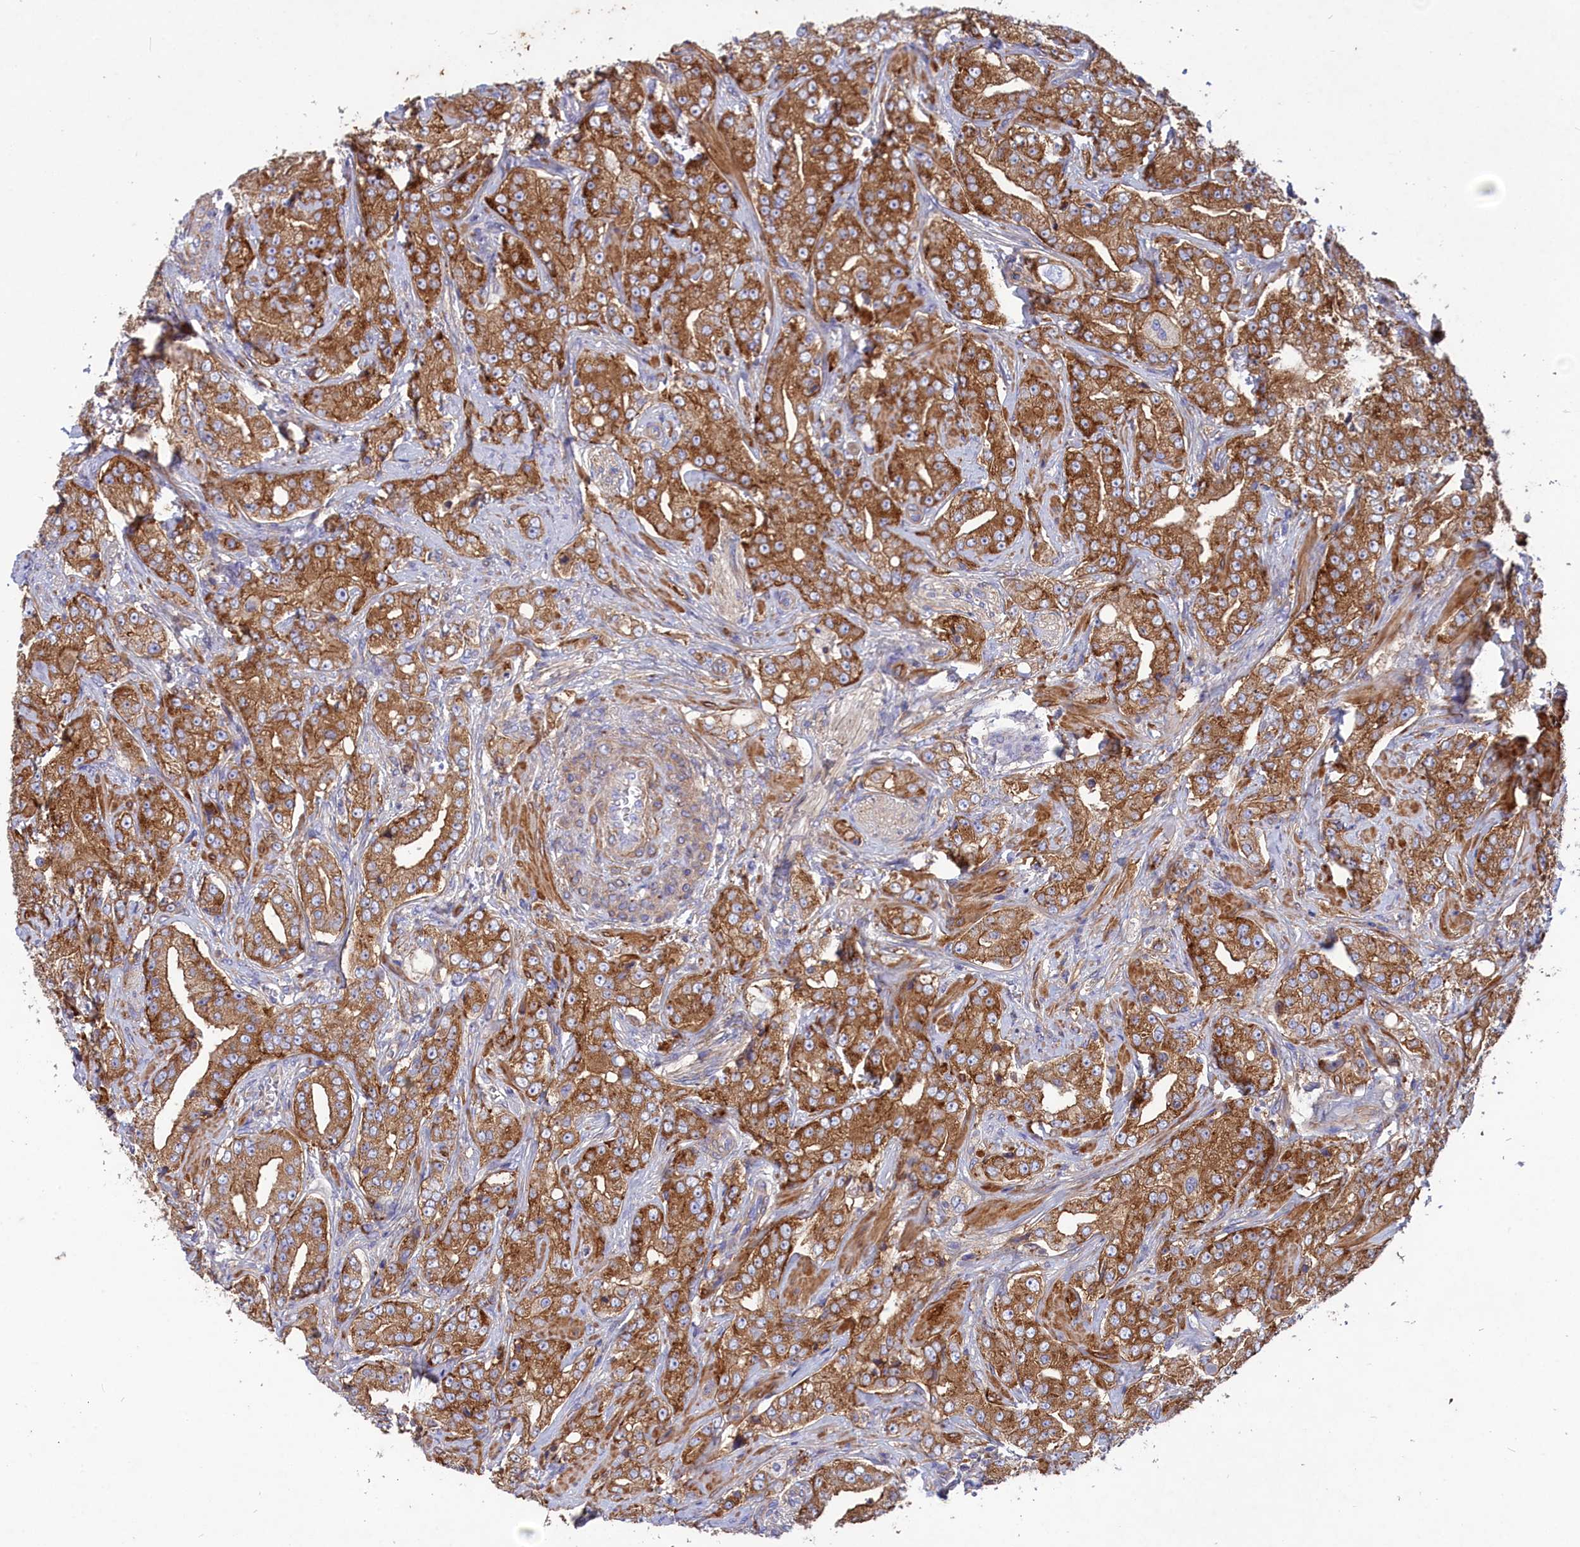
{"staining": {"intensity": "strong", "quantity": ">75%", "location": "cytoplasmic/membranous"}, "tissue": "prostate cancer", "cell_type": "Tumor cells", "image_type": "cancer", "snomed": [{"axis": "morphology", "description": "Adenocarcinoma, Low grade"}, {"axis": "topography", "description": "Prostate"}], "caption": "Brown immunohistochemical staining in human prostate adenocarcinoma (low-grade) displays strong cytoplasmic/membranous staining in about >75% of tumor cells. (DAB = brown stain, brightfield microscopy at high magnification).", "gene": "SCAMP4", "patient": {"sex": "male", "age": 67}}